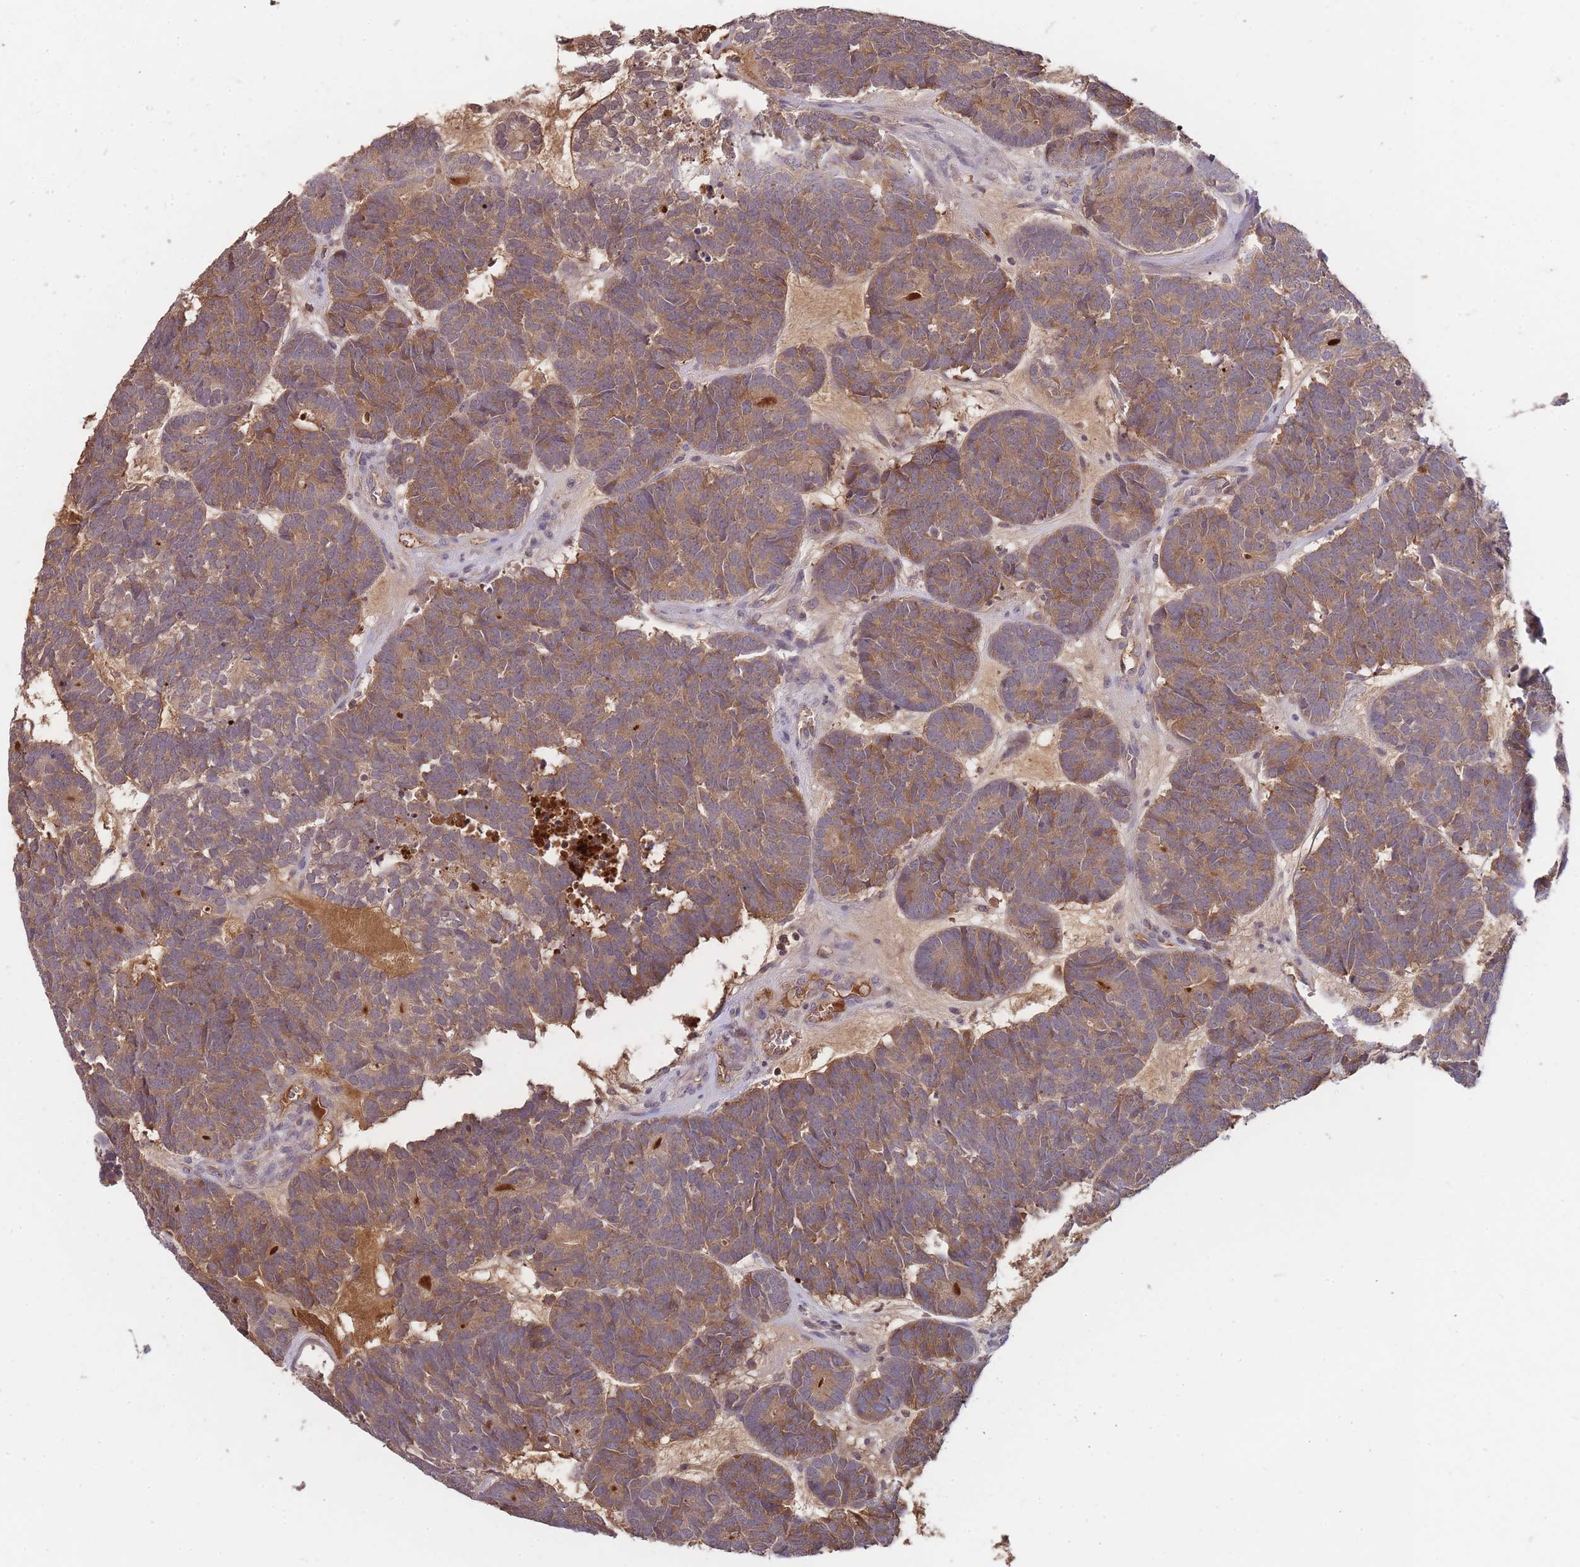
{"staining": {"intensity": "moderate", "quantity": ">75%", "location": "cytoplasmic/membranous"}, "tissue": "head and neck cancer", "cell_type": "Tumor cells", "image_type": "cancer", "snomed": [{"axis": "morphology", "description": "Adenocarcinoma, NOS"}, {"axis": "topography", "description": "Head-Neck"}], "caption": "This photomicrograph reveals immunohistochemistry staining of head and neck cancer (adenocarcinoma), with medium moderate cytoplasmic/membranous staining in approximately >75% of tumor cells.", "gene": "RALGDS", "patient": {"sex": "female", "age": 81}}